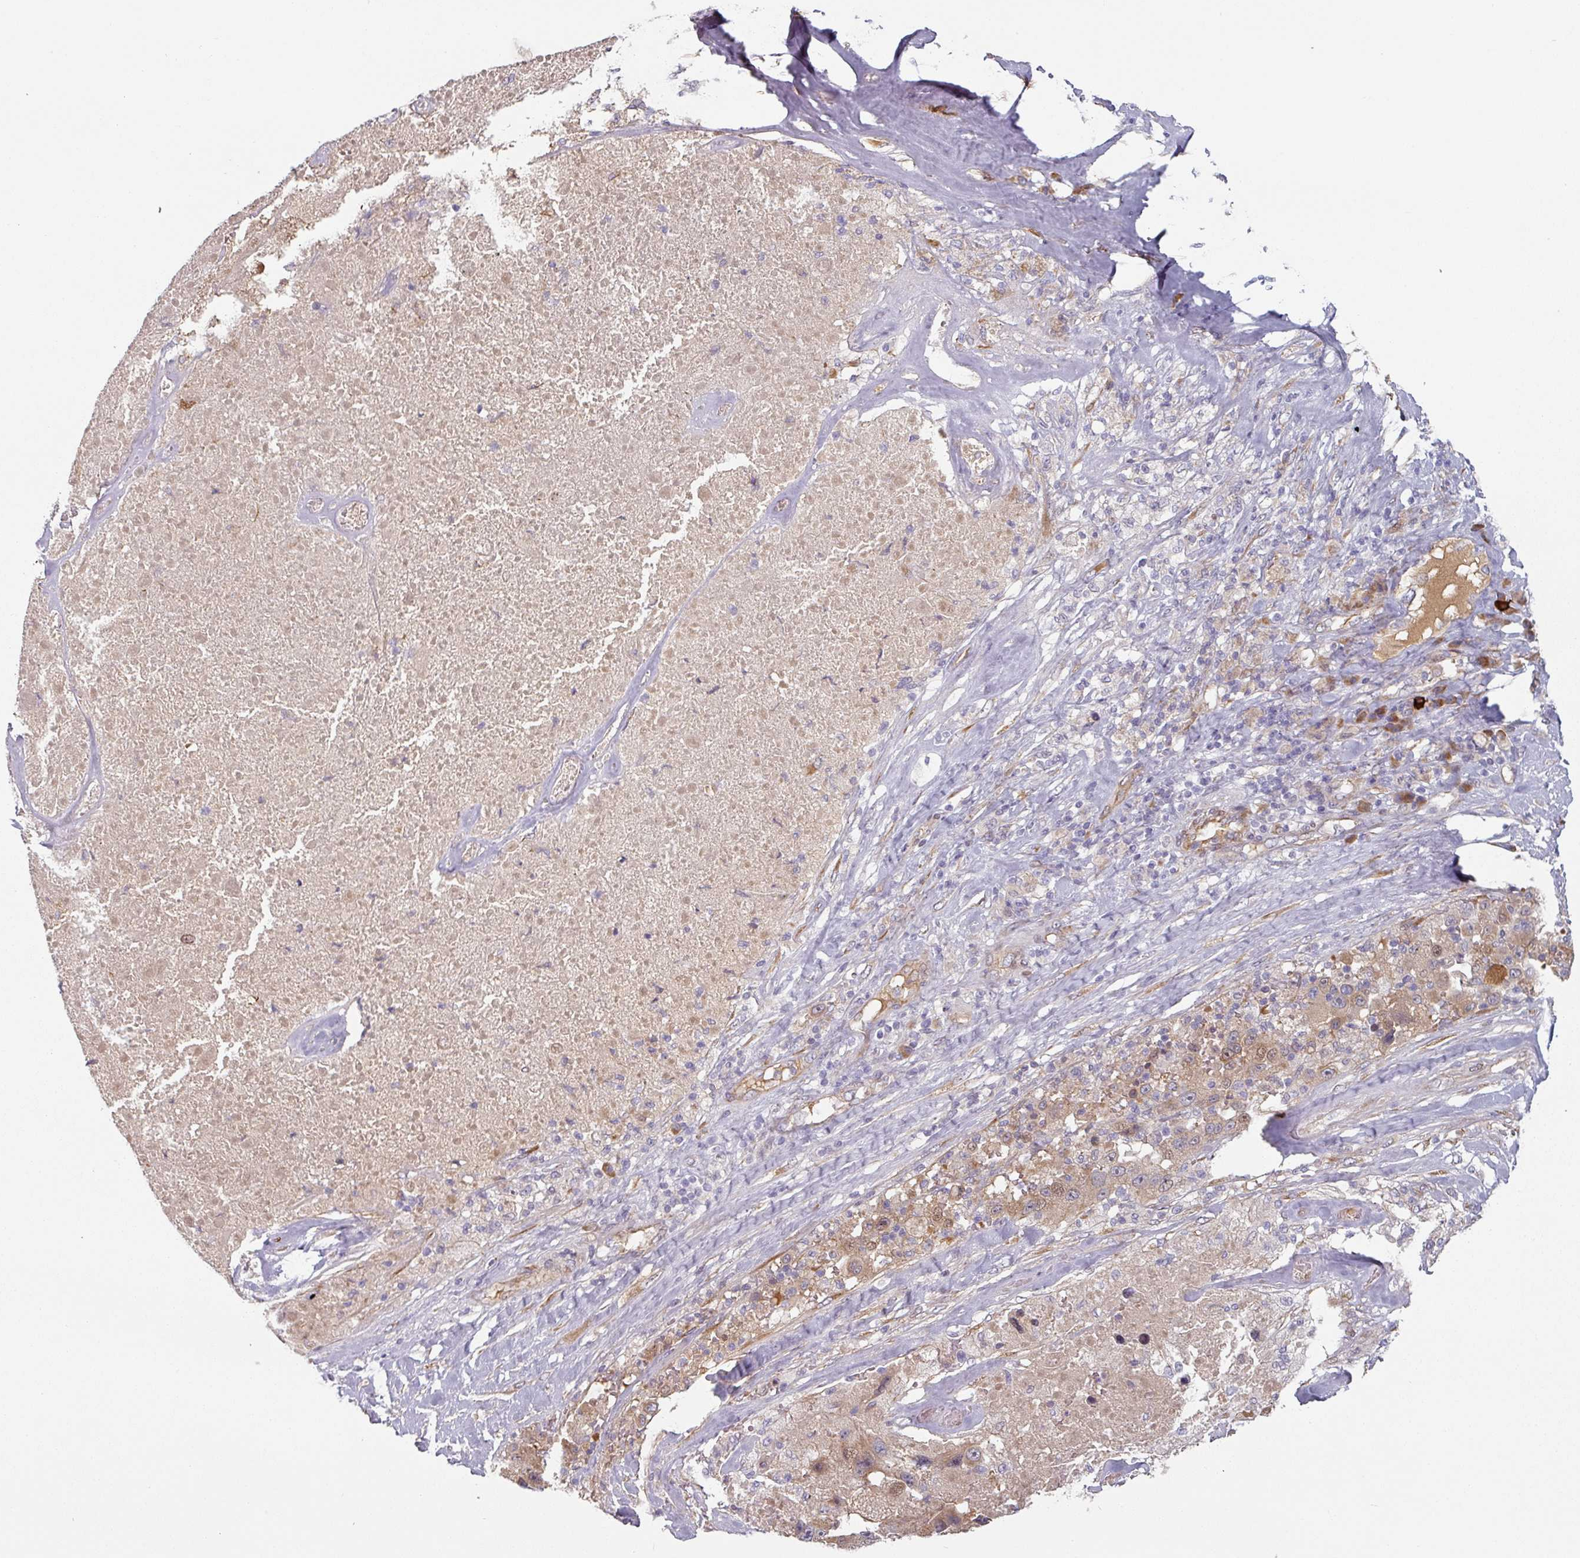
{"staining": {"intensity": "weak", "quantity": "25%-75%", "location": "cytoplasmic/membranous"}, "tissue": "melanoma", "cell_type": "Tumor cells", "image_type": "cancer", "snomed": [{"axis": "morphology", "description": "Malignant melanoma, Metastatic site"}, {"axis": "topography", "description": "Lymph node"}], "caption": "The image displays a brown stain indicating the presence of a protein in the cytoplasmic/membranous of tumor cells in malignant melanoma (metastatic site).", "gene": "CEP78", "patient": {"sex": "male", "age": 62}}